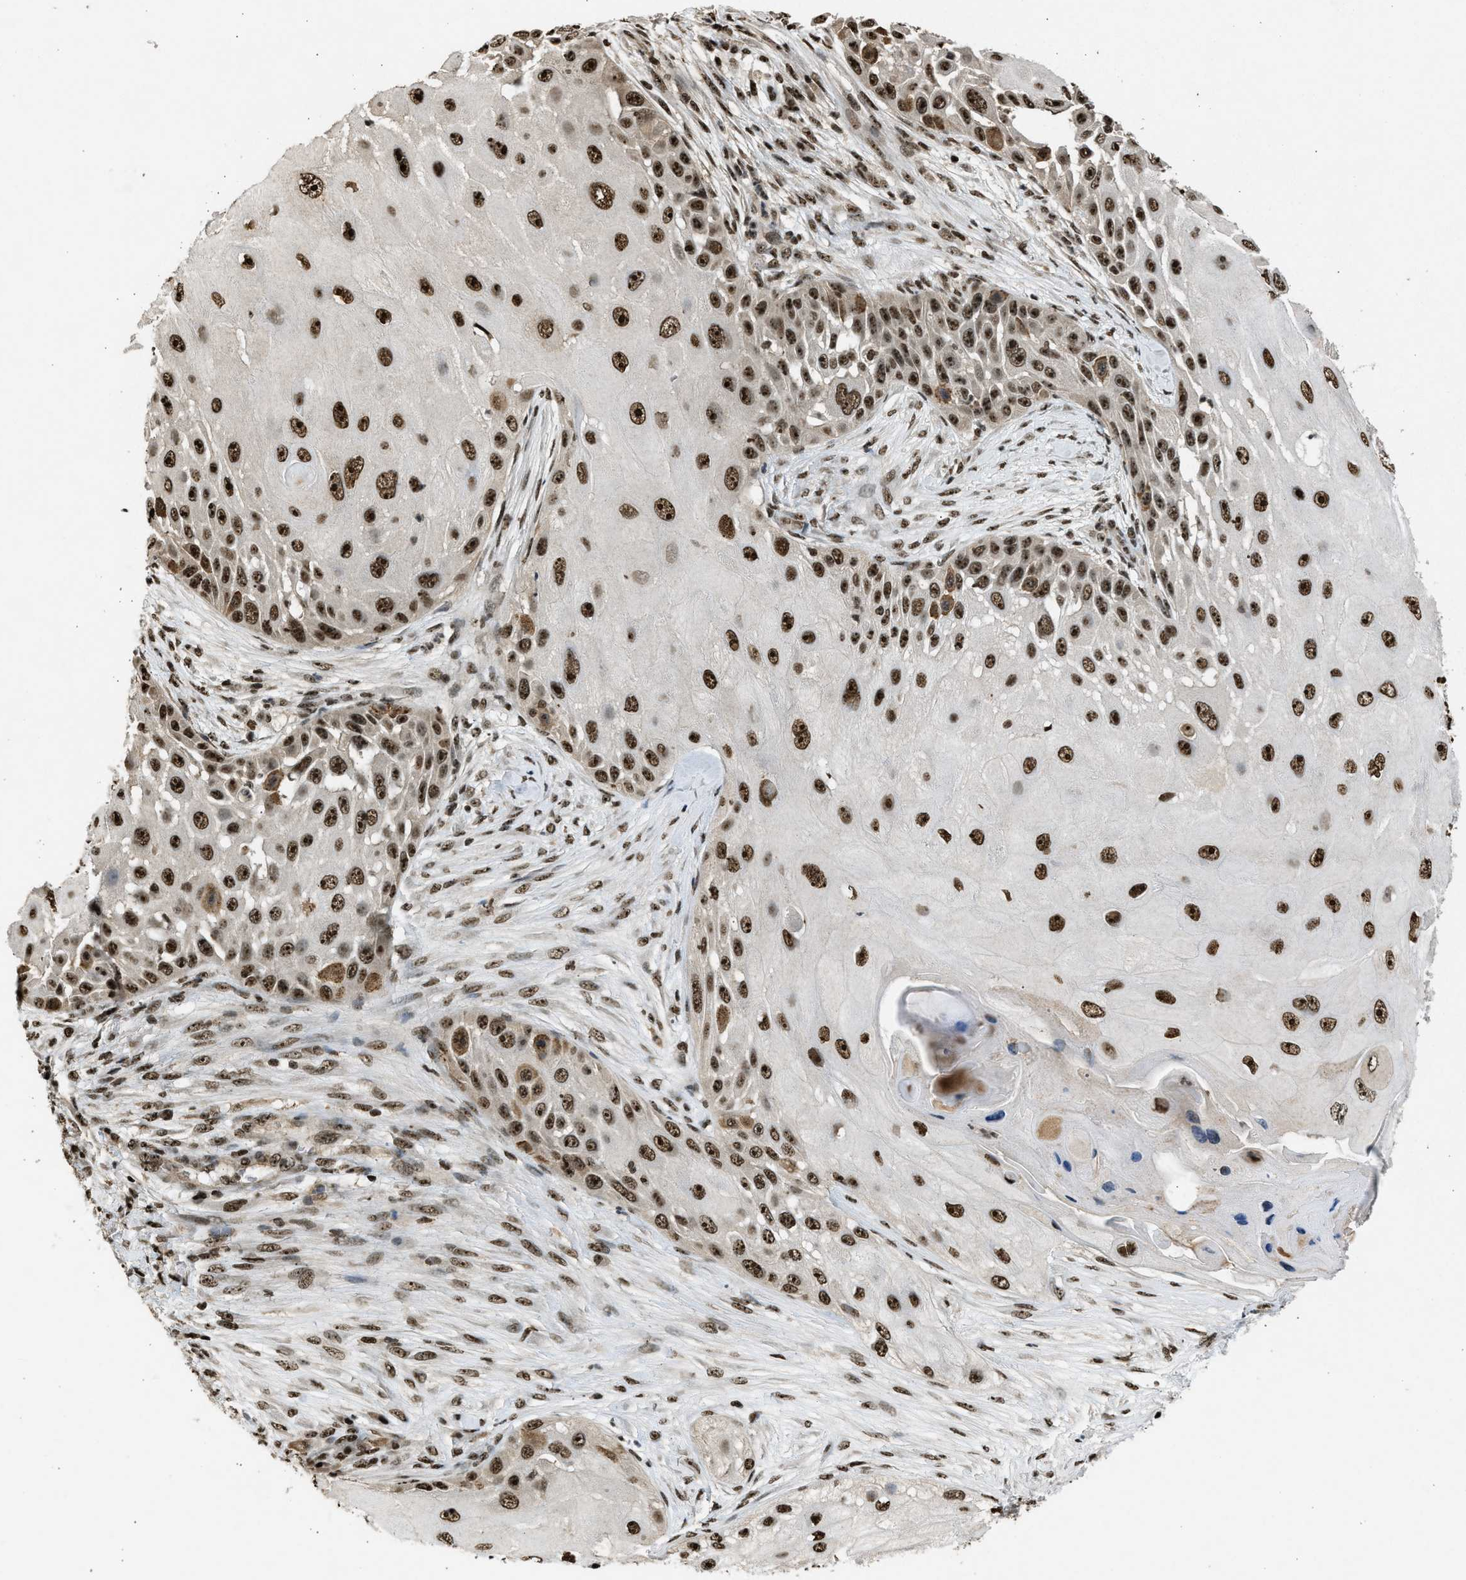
{"staining": {"intensity": "strong", "quantity": ">75%", "location": "nuclear"}, "tissue": "skin cancer", "cell_type": "Tumor cells", "image_type": "cancer", "snomed": [{"axis": "morphology", "description": "Squamous cell carcinoma, NOS"}, {"axis": "topography", "description": "Skin"}], "caption": "A brown stain highlights strong nuclear expression of a protein in skin cancer tumor cells. Using DAB (3,3'-diaminobenzidine) (brown) and hematoxylin (blue) stains, captured at high magnification using brightfield microscopy.", "gene": "TFDP2", "patient": {"sex": "female", "age": 44}}